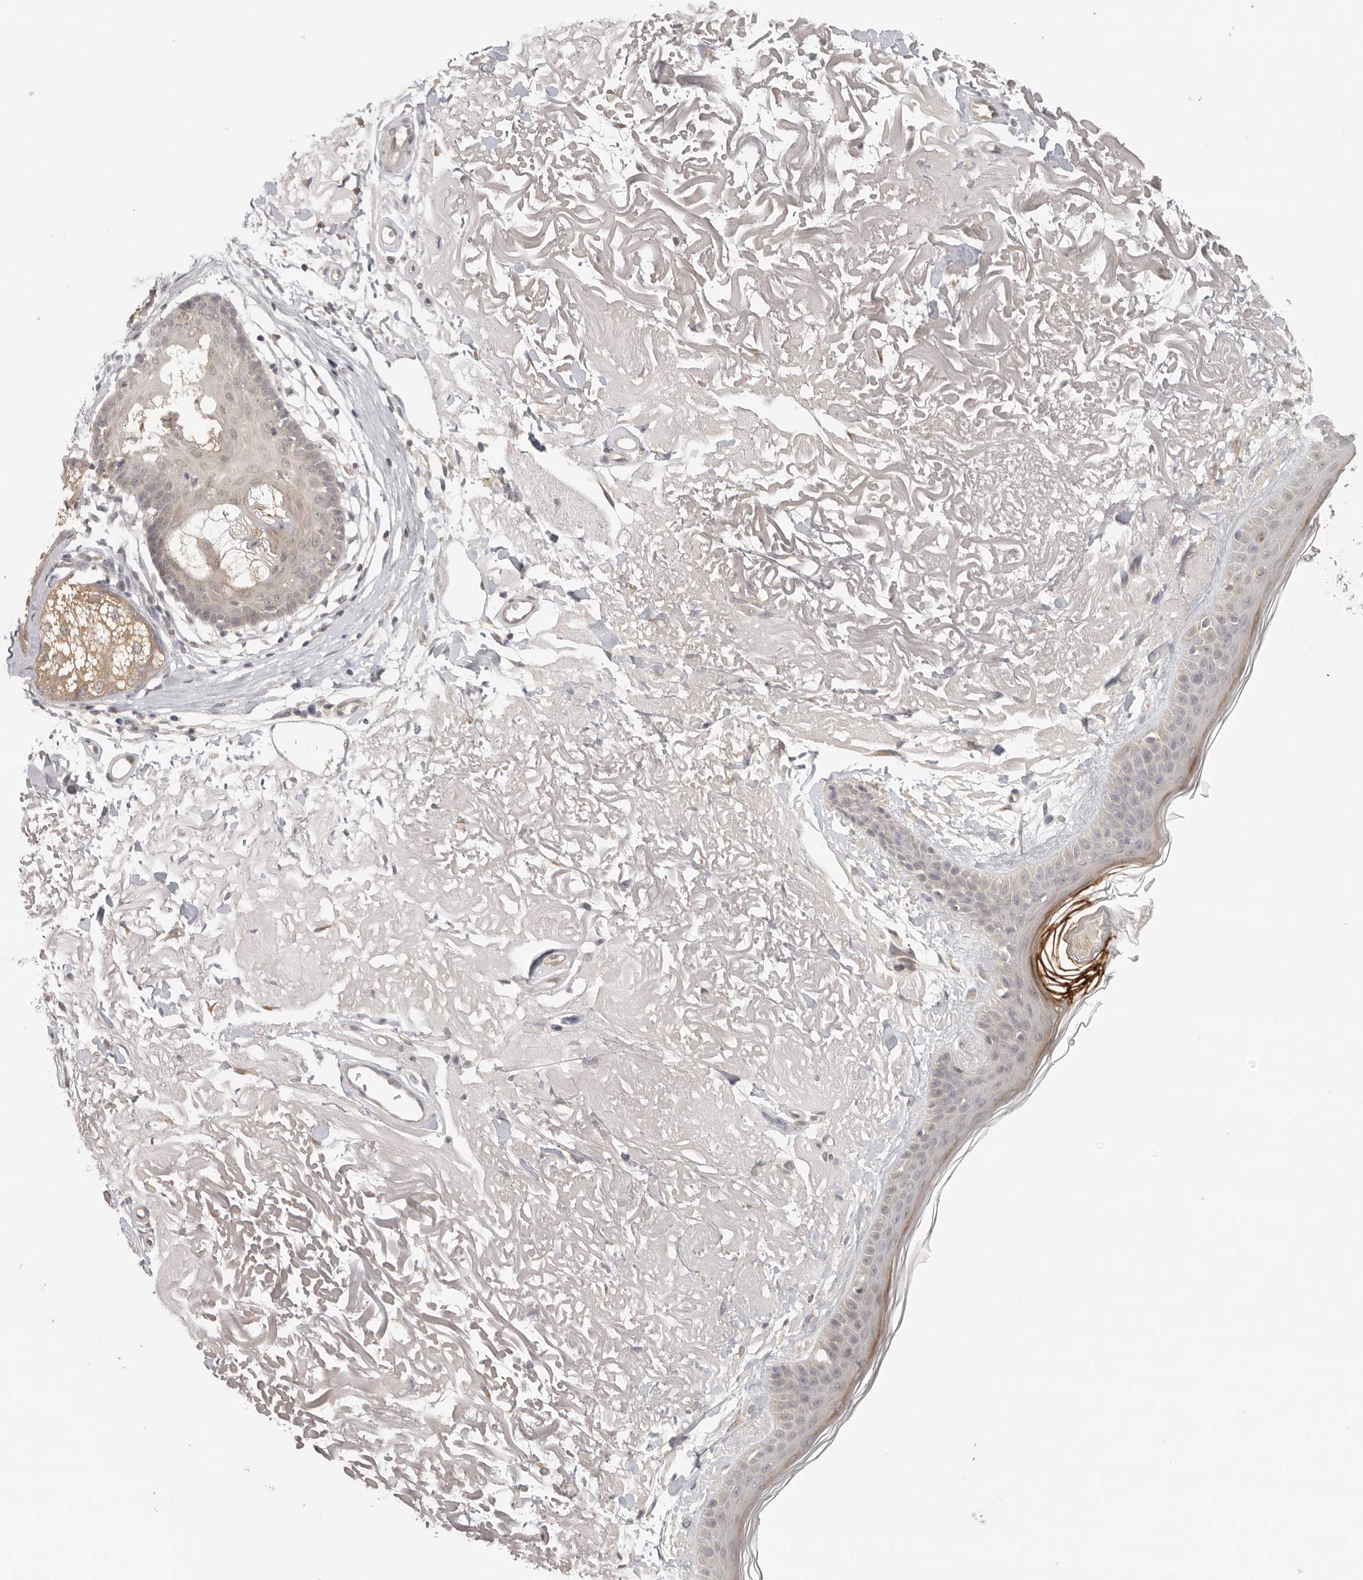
{"staining": {"intensity": "negative", "quantity": "none", "location": "none"}, "tissue": "skin", "cell_type": "Fibroblasts", "image_type": "normal", "snomed": [{"axis": "morphology", "description": "Normal tissue, NOS"}, {"axis": "topography", "description": "Skin"}, {"axis": "topography", "description": "Skeletal muscle"}], "caption": "High magnification brightfield microscopy of benign skin stained with DAB (3,3'-diaminobenzidine) (brown) and counterstained with hematoxylin (blue): fibroblasts show no significant staining. Nuclei are stained in blue.", "gene": "AHDC1", "patient": {"sex": "male", "age": 83}}